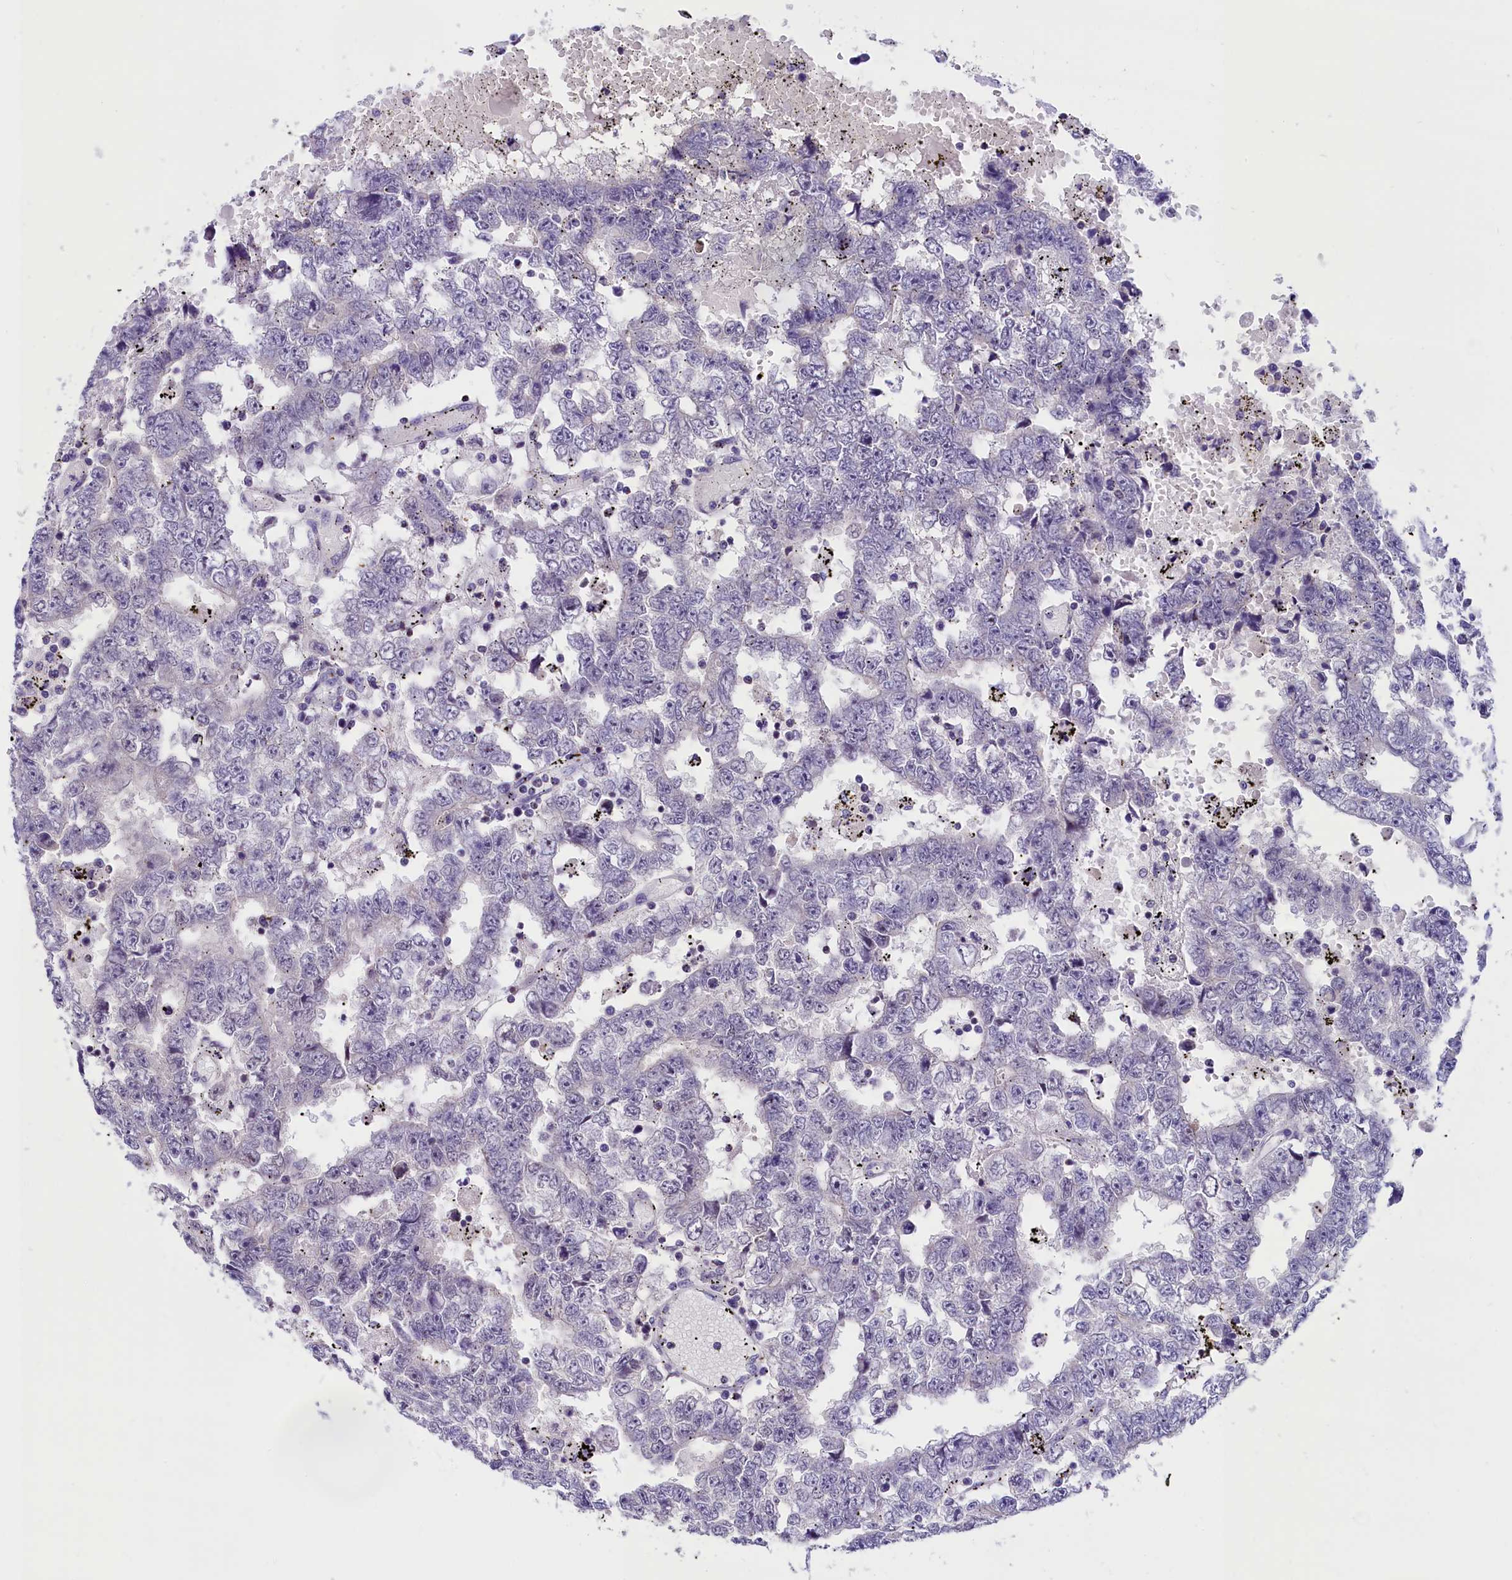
{"staining": {"intensity": "negative", "quantity": "none", "location": "none"}, "tissue": "testis cancer", "cell_type": "Tumor cells", "image_type": "cancer", "snomed": [{"axis": "morphology", "description": "Carcinoma, Embryonal, NOS"}, {"axis": "topography", "description": "Testis"}], "caption": "Tumor cells show no significant protein positivity in testis cancer.", "gene": "ABAT", "patient": {"sex": "male", "age": 25}}